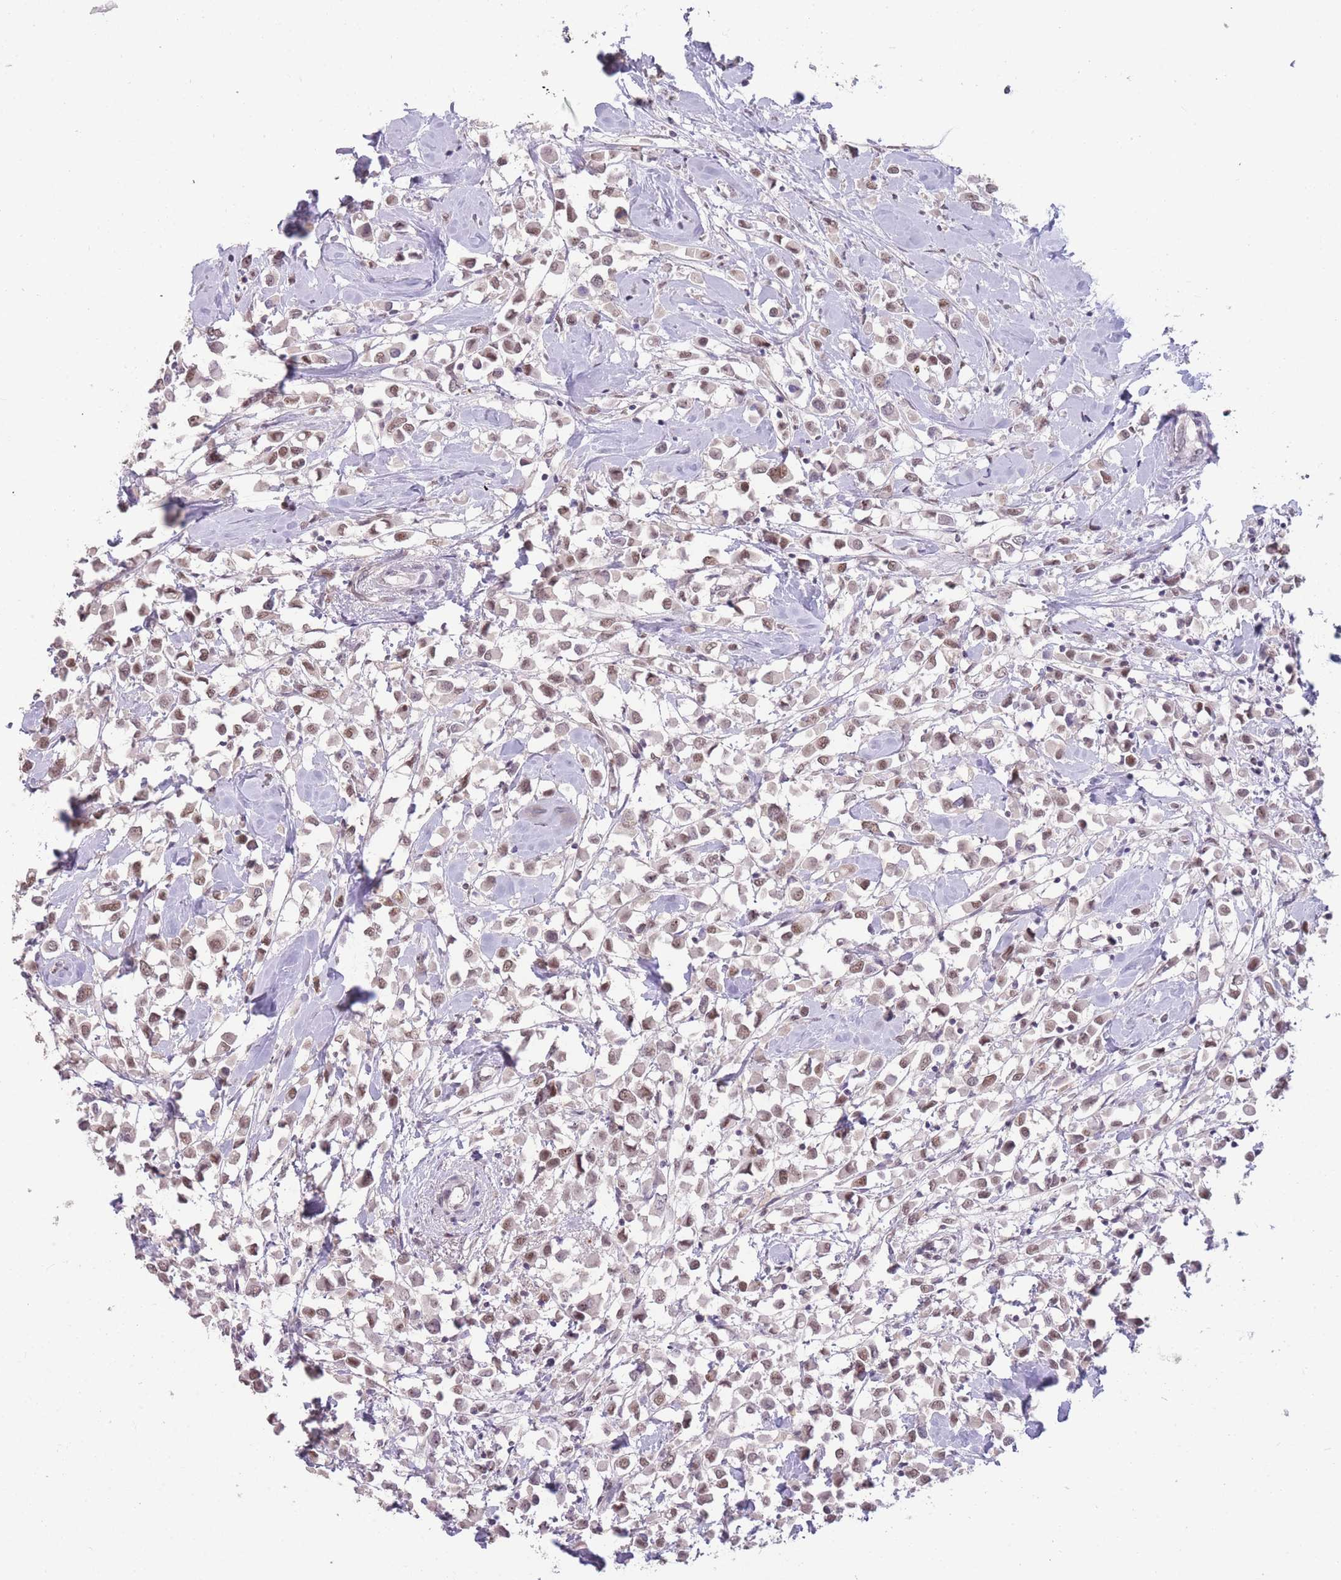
{"staining": {"intensity": "weak", "quantity": ">75%", "location": "nuclear"}, "tissue": "breast cancer", "cell_type": "Tumor cells", "image_type": "cancer", "snomed": [{"axis": "morphology", "description": "Duct carcinoma"}, {"axis": "topography", "description": "Breast"}], "caption": "Protein staining by immunohistochemistry shows weak nuclear positivity in approximately >75% of tumor cells in invasive ductal carcinoma (breast).", "gene": "HNRNPUL1", "patient": {"sex": "female", "age": 61}}